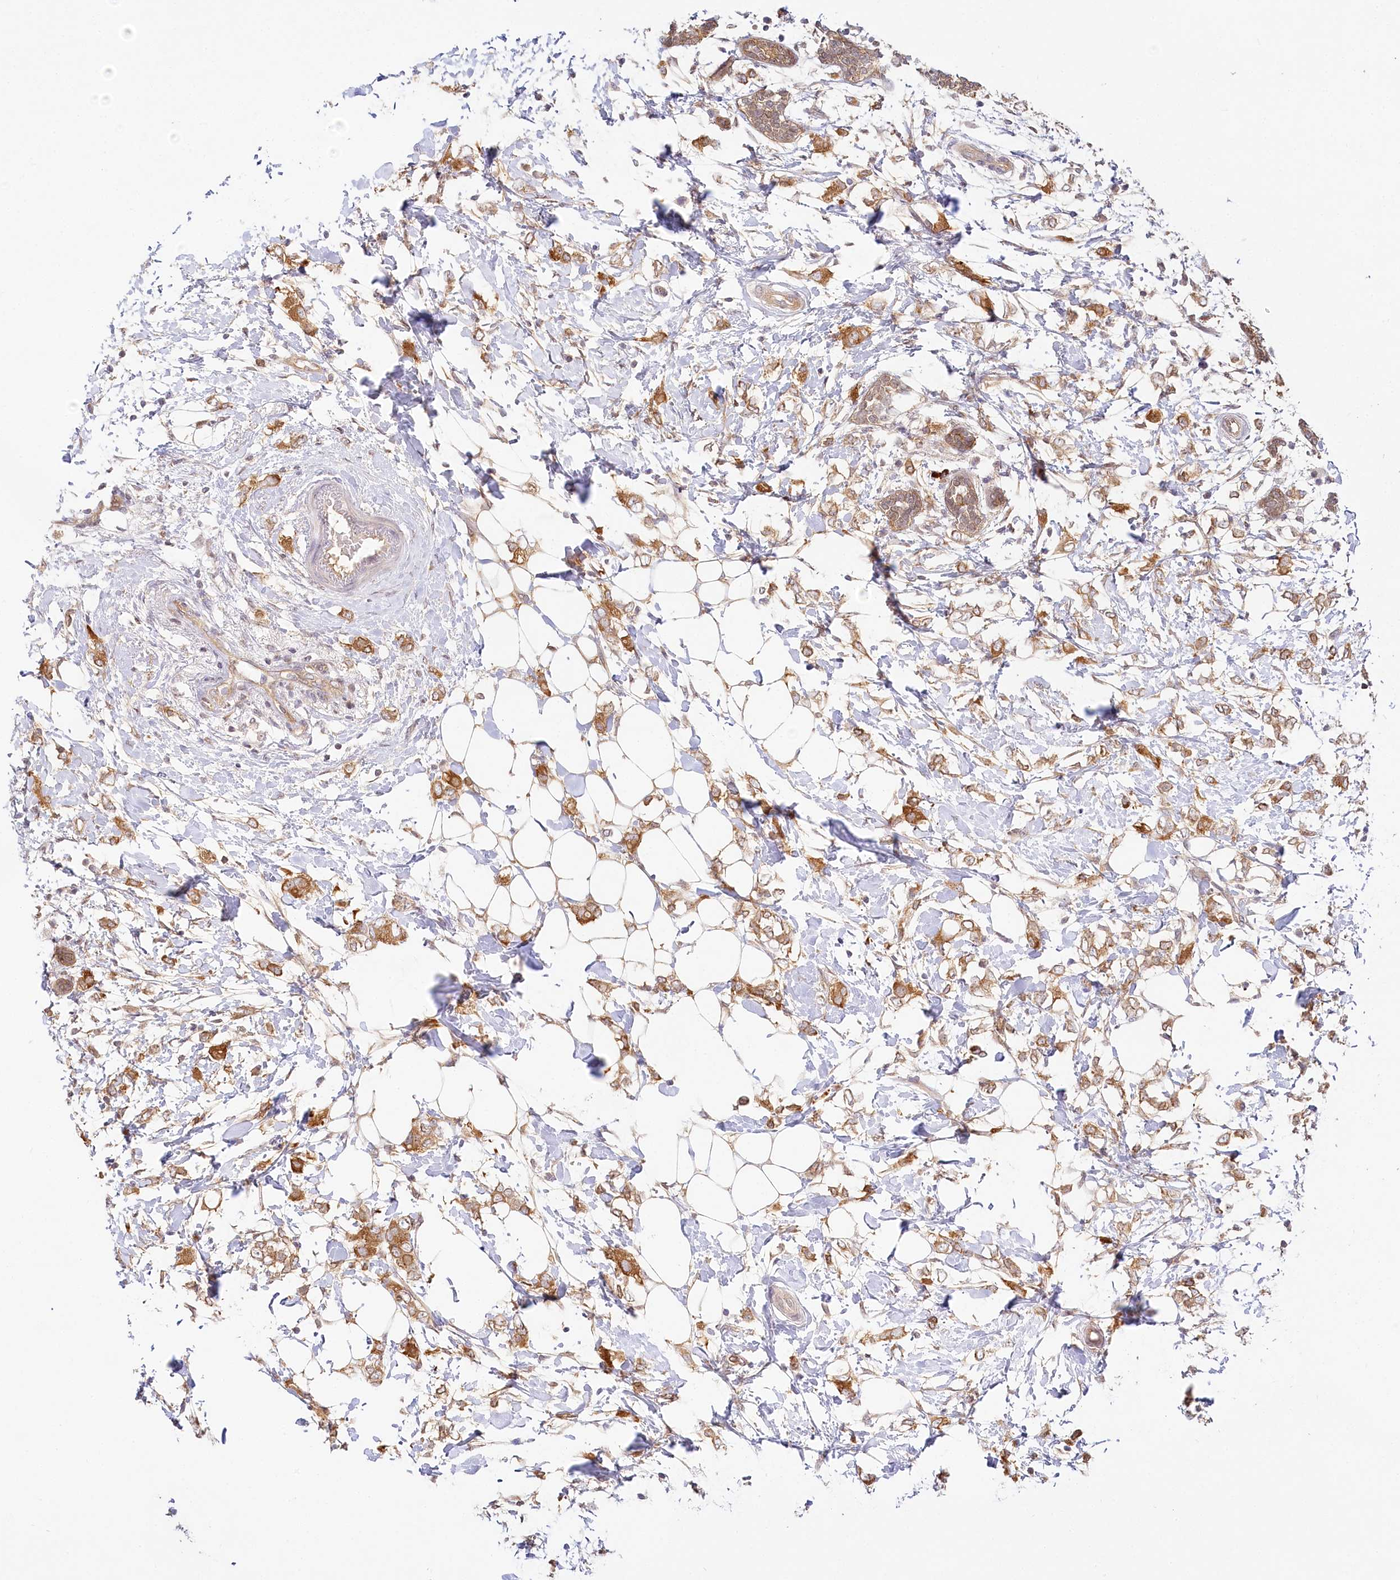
{"staining": {"intensity": "moderate", "quantity": ">75%", "location": "cytoplasmic/membranous"}, "tissue": "breast cancer", "cell_type": "Tumor cells", "image_type": "cancer", "snomed": [{"axis": "morphology", "description": "Normal tissue, NOS"}, {"axis": "morphology", "description": "Lobular carcinoma"}, {"axis": "topography", "description": "Breast"}], "caption": "A photomicrograph of human breast cancer (lobular carcinoma) stained for a protein shows moderate cytoplasmic/membranous brown staining in tumor cells.", "gene": "INPP4B", "patient": {"sex": "female", "age": 47}}